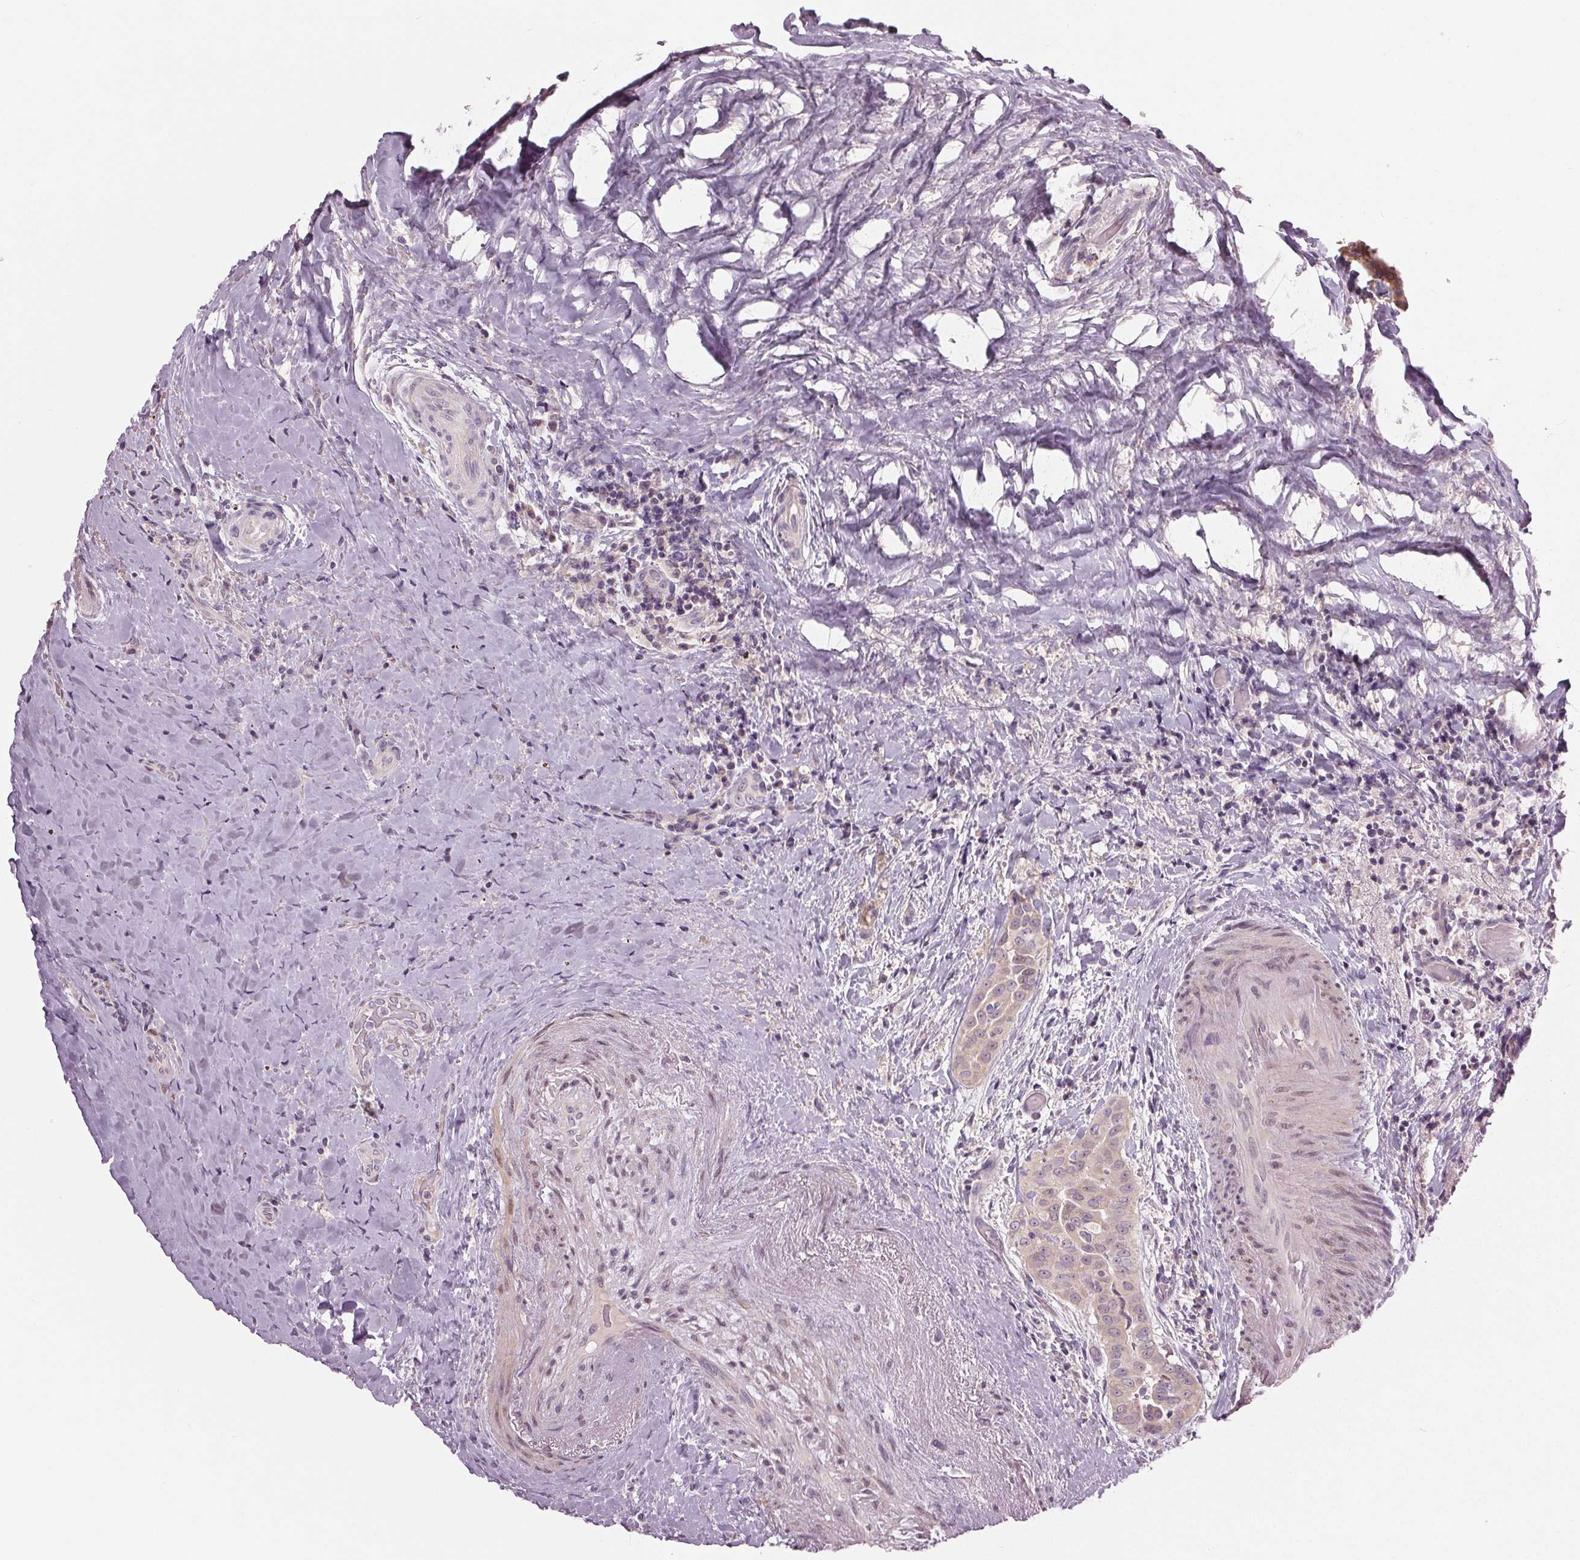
{"staining": {"intensity": "negative", "quantity": "none", "location": "none"}, "tissue": "thyroid cancer", "cell_type": "Tumor cells", "image_type": "cancer", "snomed": [{"axis": "morphology", "description": "Papillary adenocarcinoma, NOS"}, {"axis": "morphology", "description": "Papillary adenoma metastatic"}, {"axis": "topography", "description": "Thyroid gland"}], "caption": "The immunohistochemistry micrograph has no significant positivity in tumor cells of papillary adenoma metastatic (thyroid) tissue.", "gene": "ZNF605", "patient": {"sex": "female", "age": 50}}